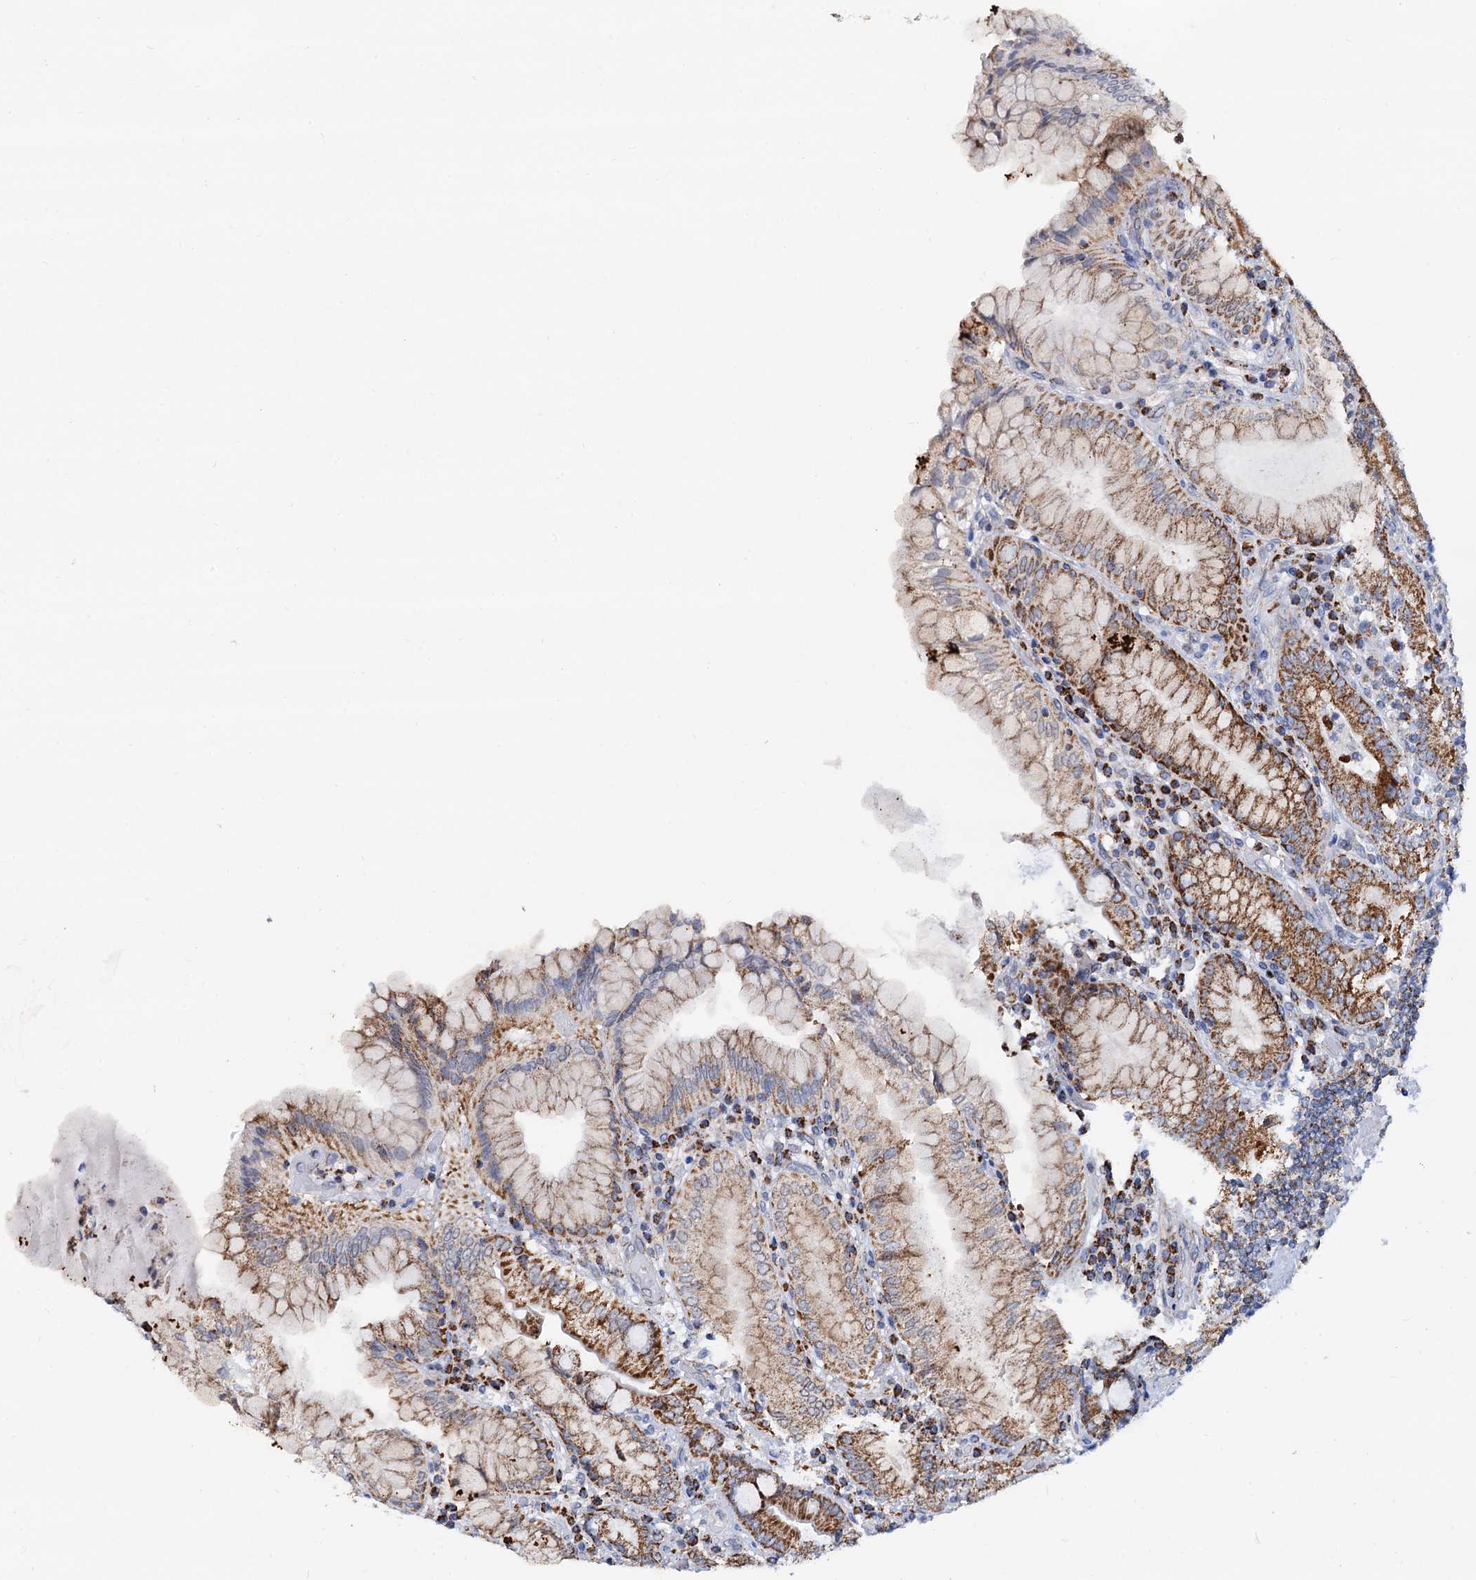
{"staining": {"intensity": "strong", "quantity": ">75%", "location": "cytoplasmic/membranous"}, "tissue": "stomach", "cell_type": "Glandular cells", "image_type": "normal", "snomed": [{"axis": "morphology", "description": "Normal tissue, NOS"}, {"axis": "topography", "description": "Stomach, upper"}, {"axis": "topography", "description": "Stomach, lower"}], "caption": "High-magnification brightfield microscopy of benign stomach stained with DAB (brown) and counterstained with hematoxylin (blue). glandular cells exhibit strong cytoplasmic/membranous positivity is identified in about>75% of cells.", "gene": "C2CD3", "patient": {"sex": "female", "age": 76}}